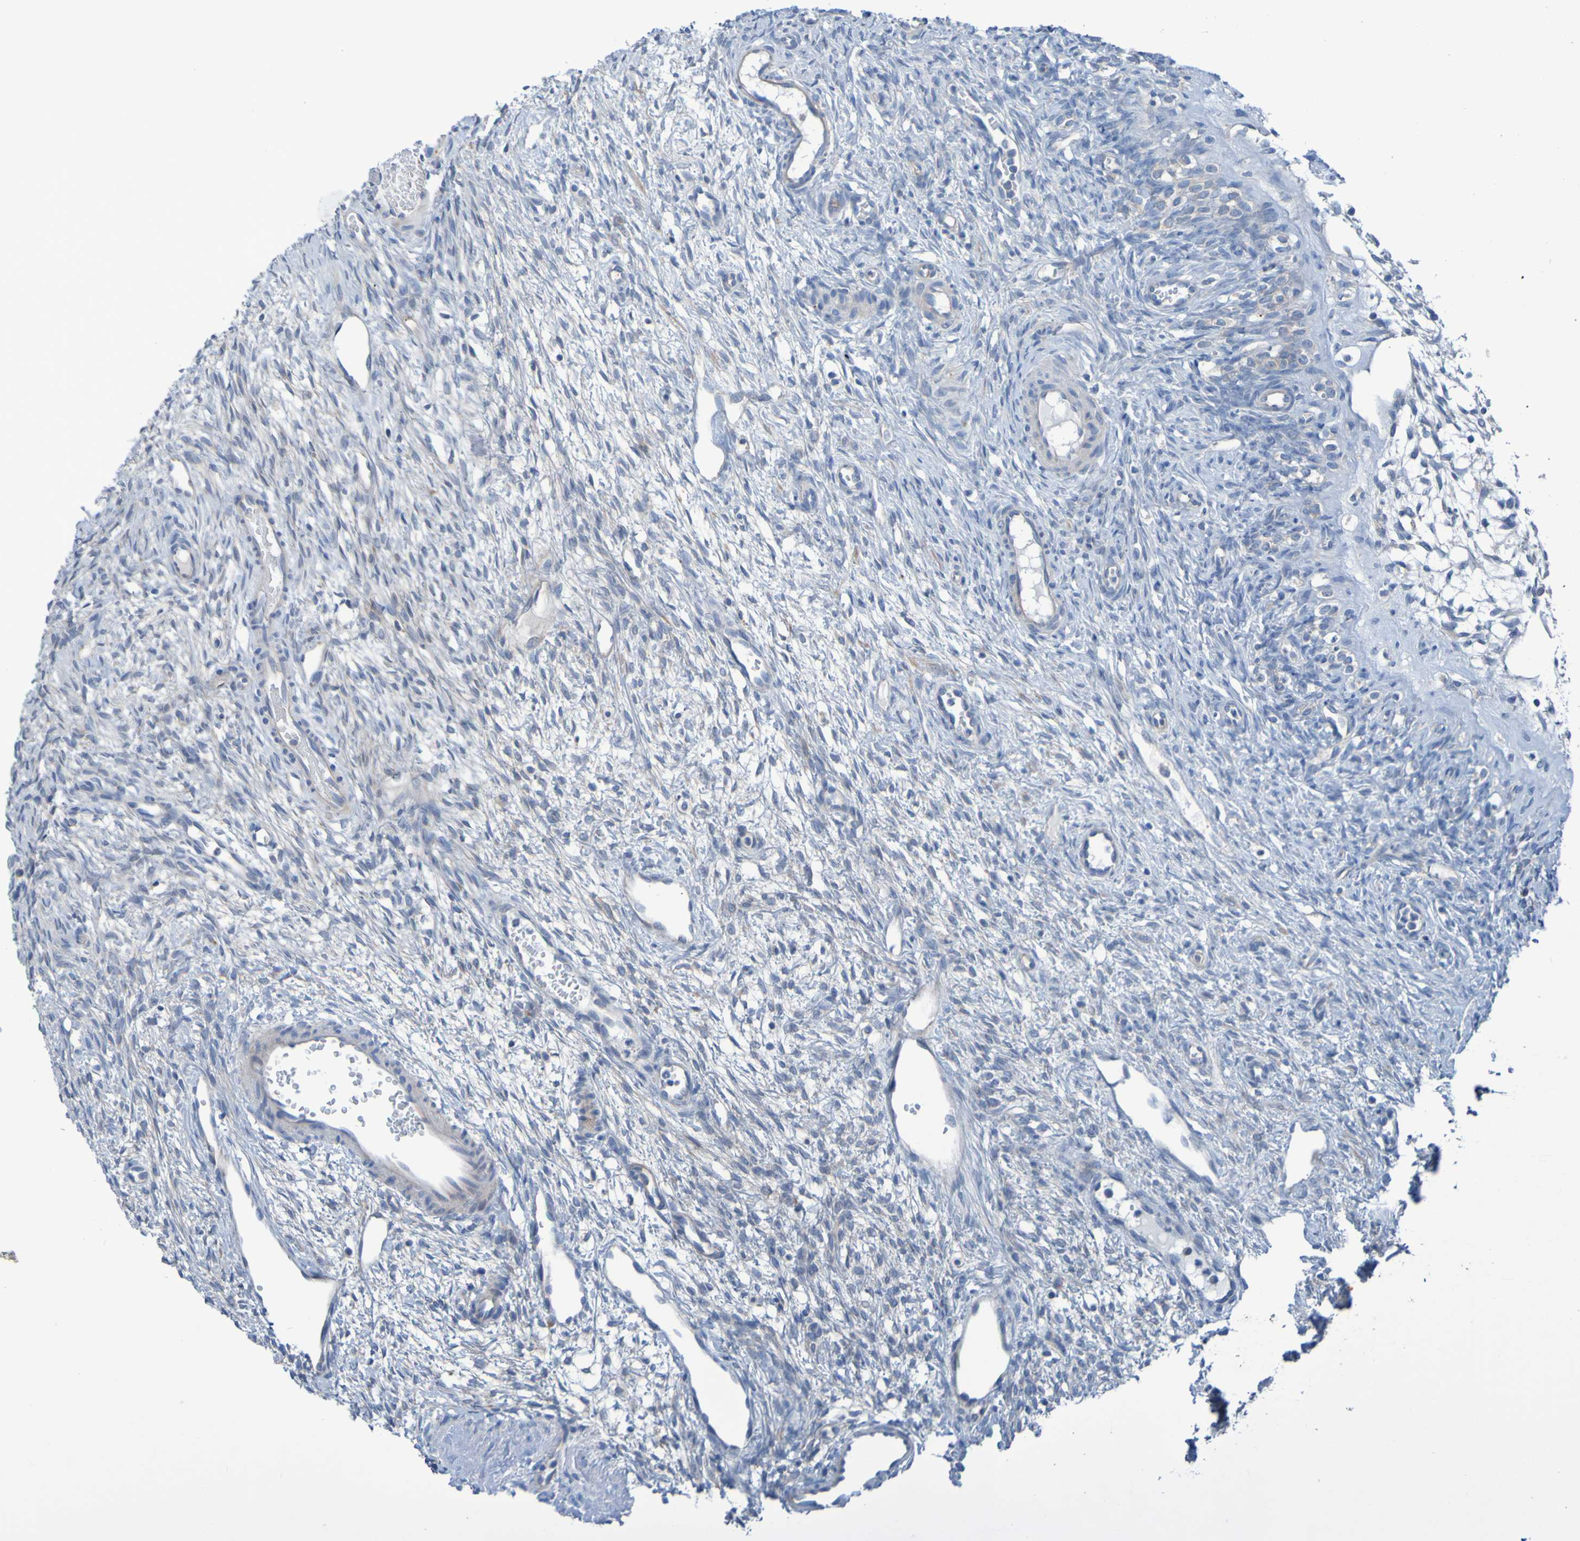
{"staining": {"intensity": "negative", "quantity": "none", "location": "none"}, "tissue": "ovary", "cell_type": "Ovarian stroma cells", "image_type": "normal", "snomed": [{"axis": "morphology", "description": "Normal tissue, NOS"}, {"axis": "topography", "description": "Ovary"}], "caption": "Immunohistochemistry (IHC) micrograph of benign human ovary stained for a protein (brown), which displays no expression in ovarian stroma cells.", "gene": "NPRL3", "patient": {"sex": "female", "age": 33}}